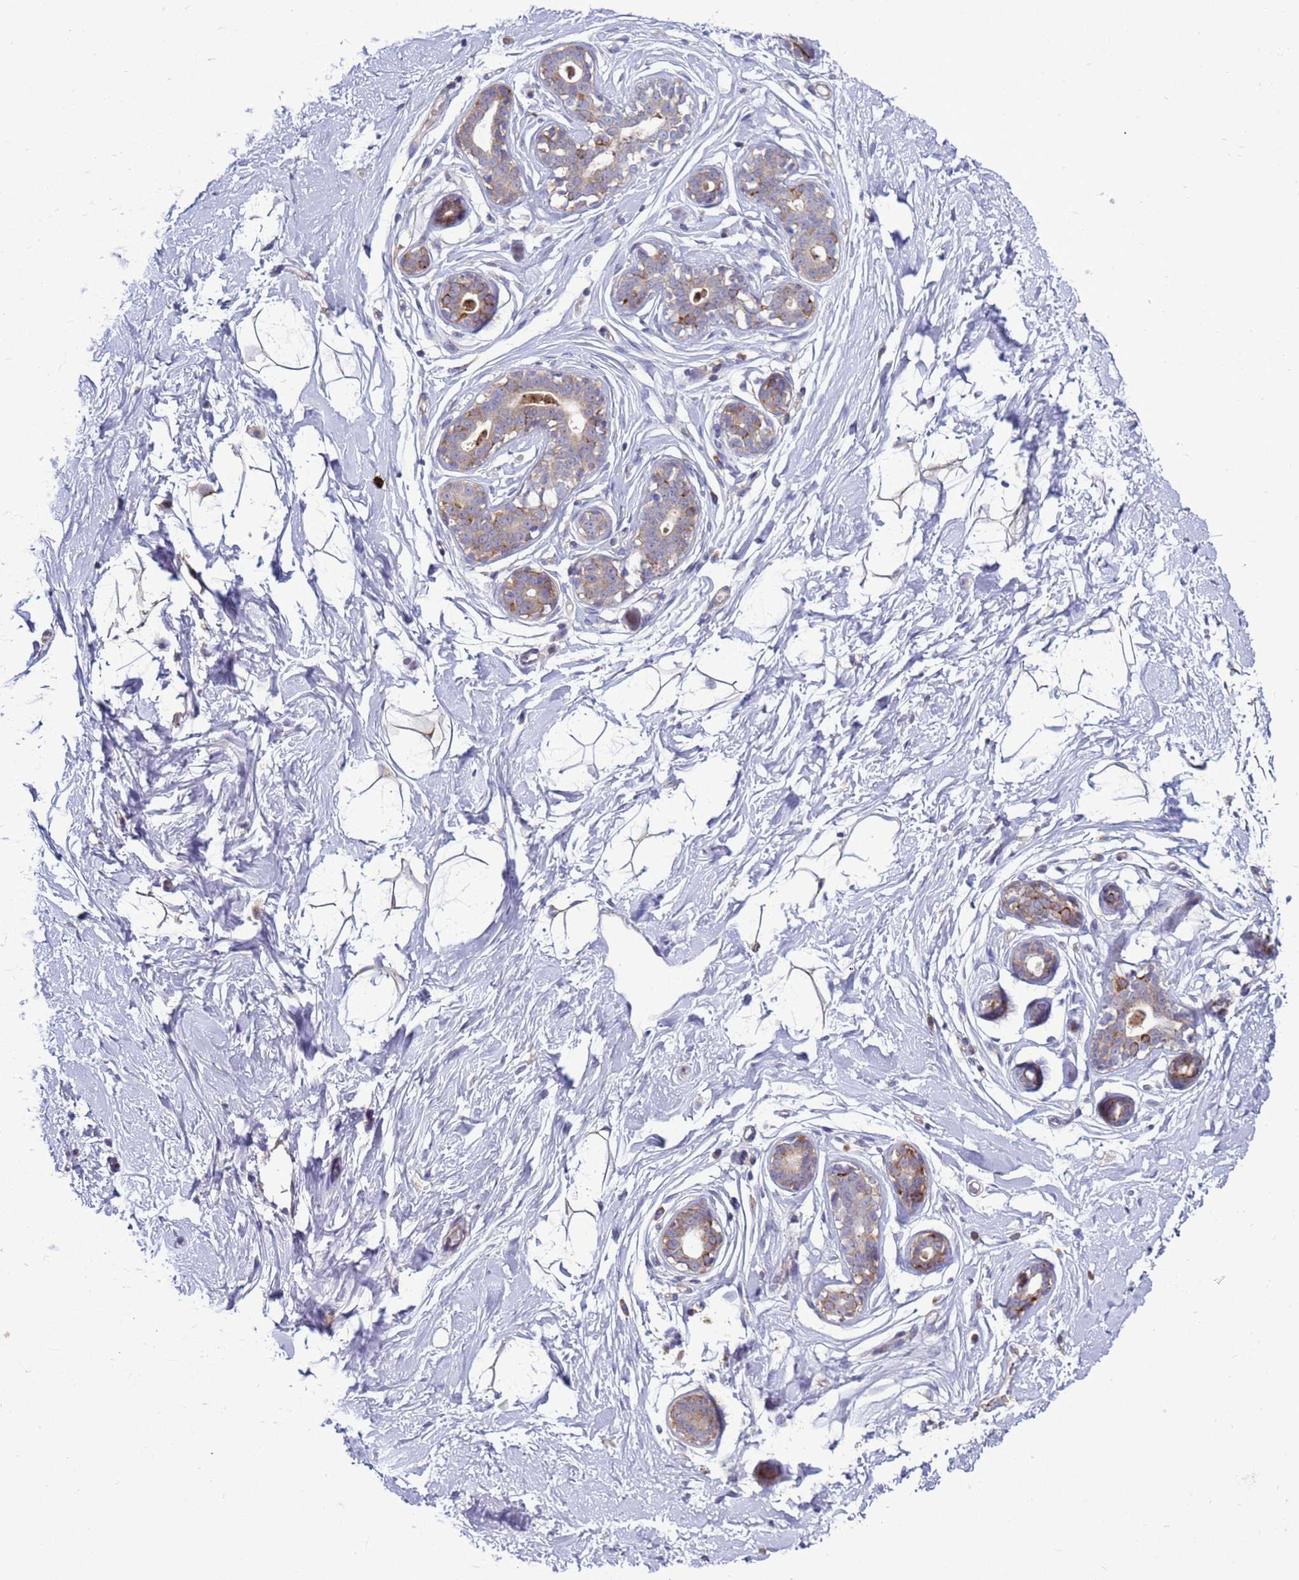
{"staining": {"intensity": "negative", "quantity": "none", "location": "none"}, "tissue": "breast", "cell_type": "Adipocytes", "image_type": "normal", "snomed": [{"axis": "morphology", "description": "Normal tissue, NOS"}, {"axis": "morphology", "description": "Adenoma, NOS"}, {"axis": "topography", "description": "Breast"}], "caption": "The histopathology image demonstrates no staining of adipocytes in normal breast.", "gene": "MON1B", "patient": {"sex": "female", "age": 23}}